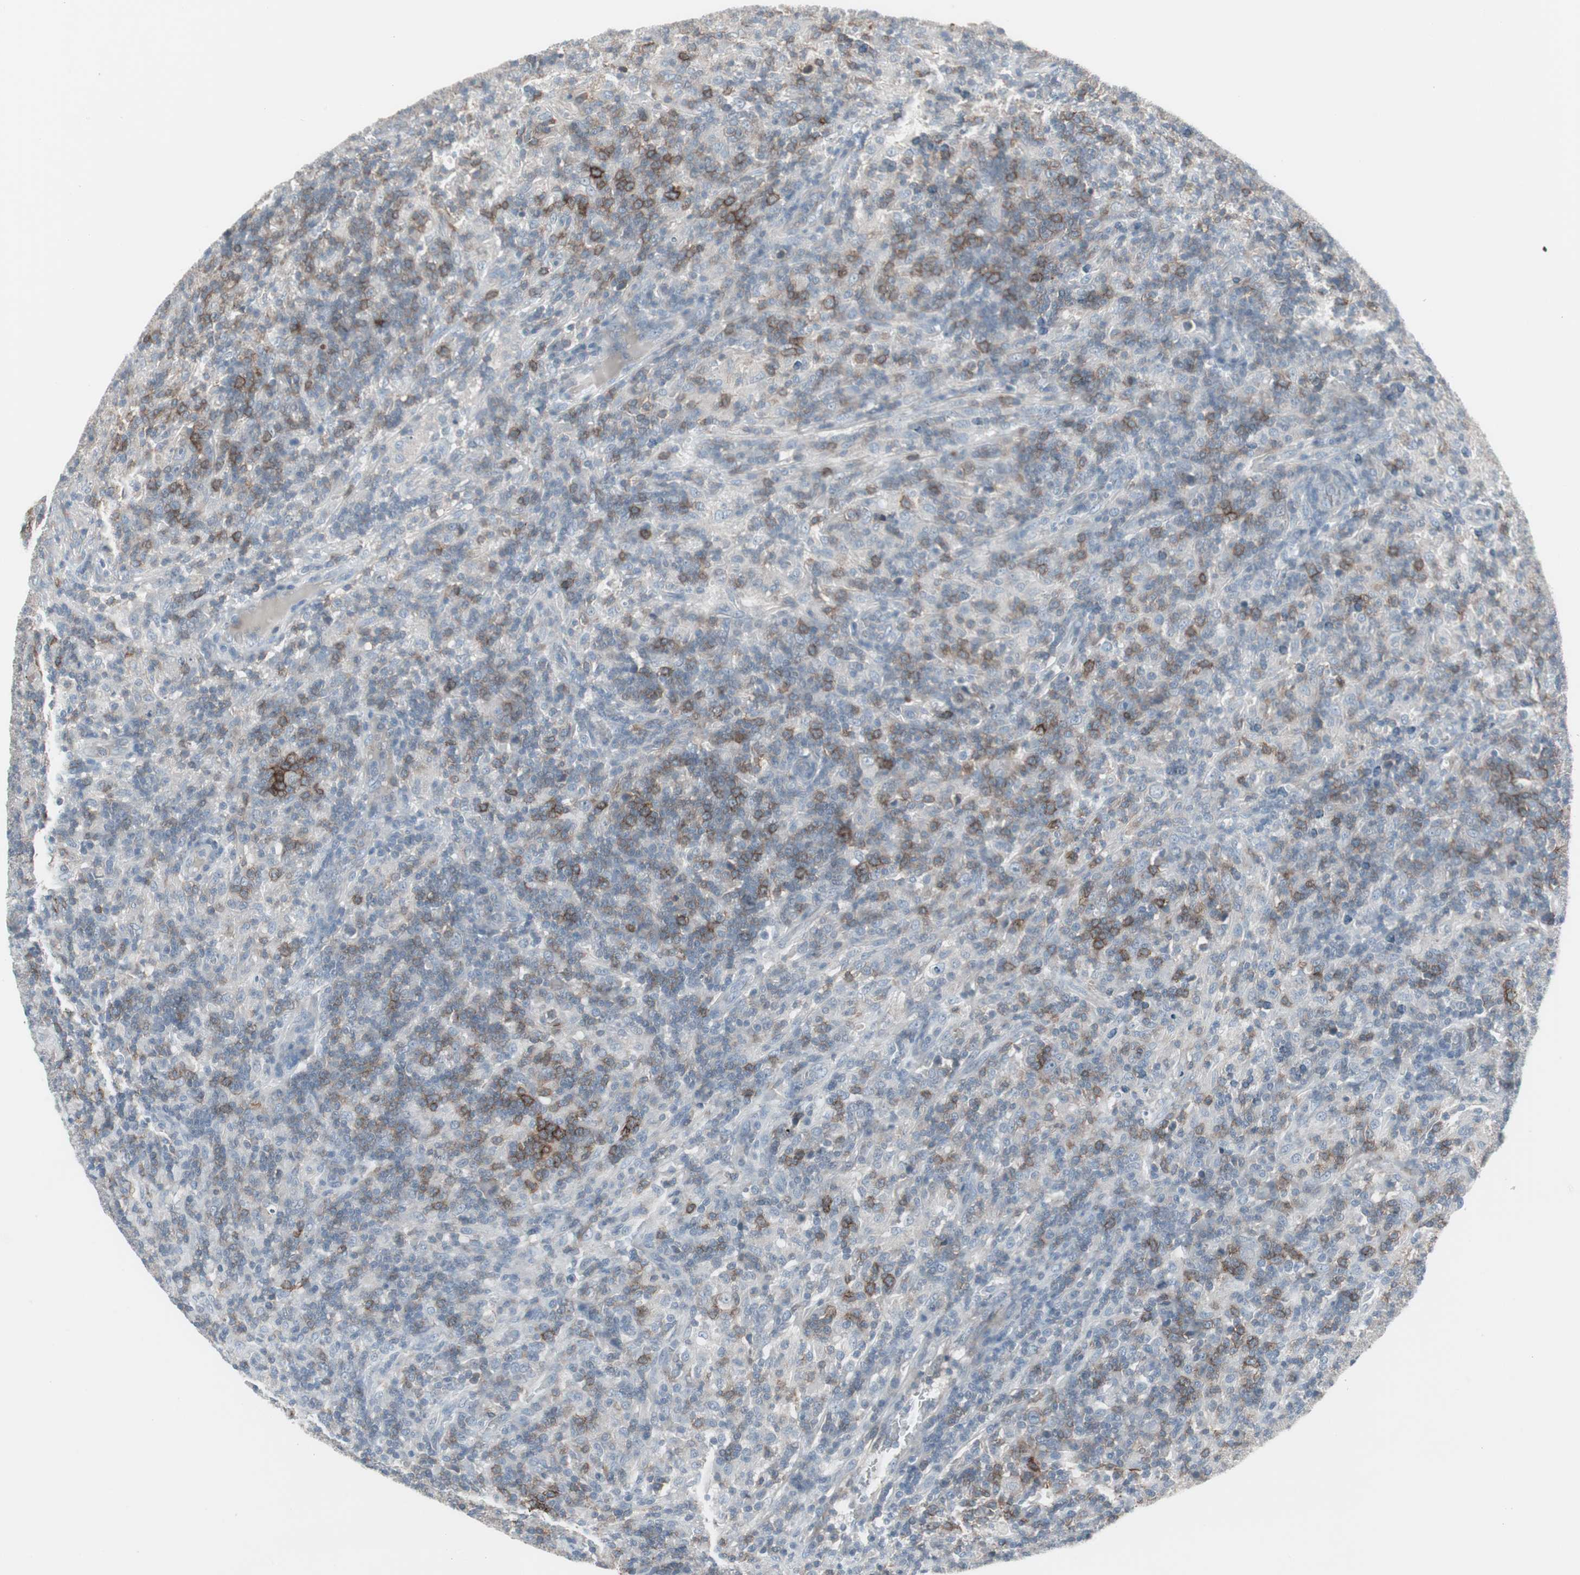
{"staining": {"intensity": "moderate", "quantity": "25%-75%", "location": "cytoplasmic/membranous"}, "tissue": "lymphoma", "cell_type": "Tumor cells", "image_type": "cancer", "snomed": [{"axis": "morphology", "description": "Hodgkin's disease, NOS"}, {"axis": "topography", "description": "Lymph node"}], "caption": "Lymphoma stained for a protein shows moderate cytoplasmic/membranous positivity in tumor cells.", "gene": "ZSCAN32", "patient": {"sex": "male", "age": 70}}